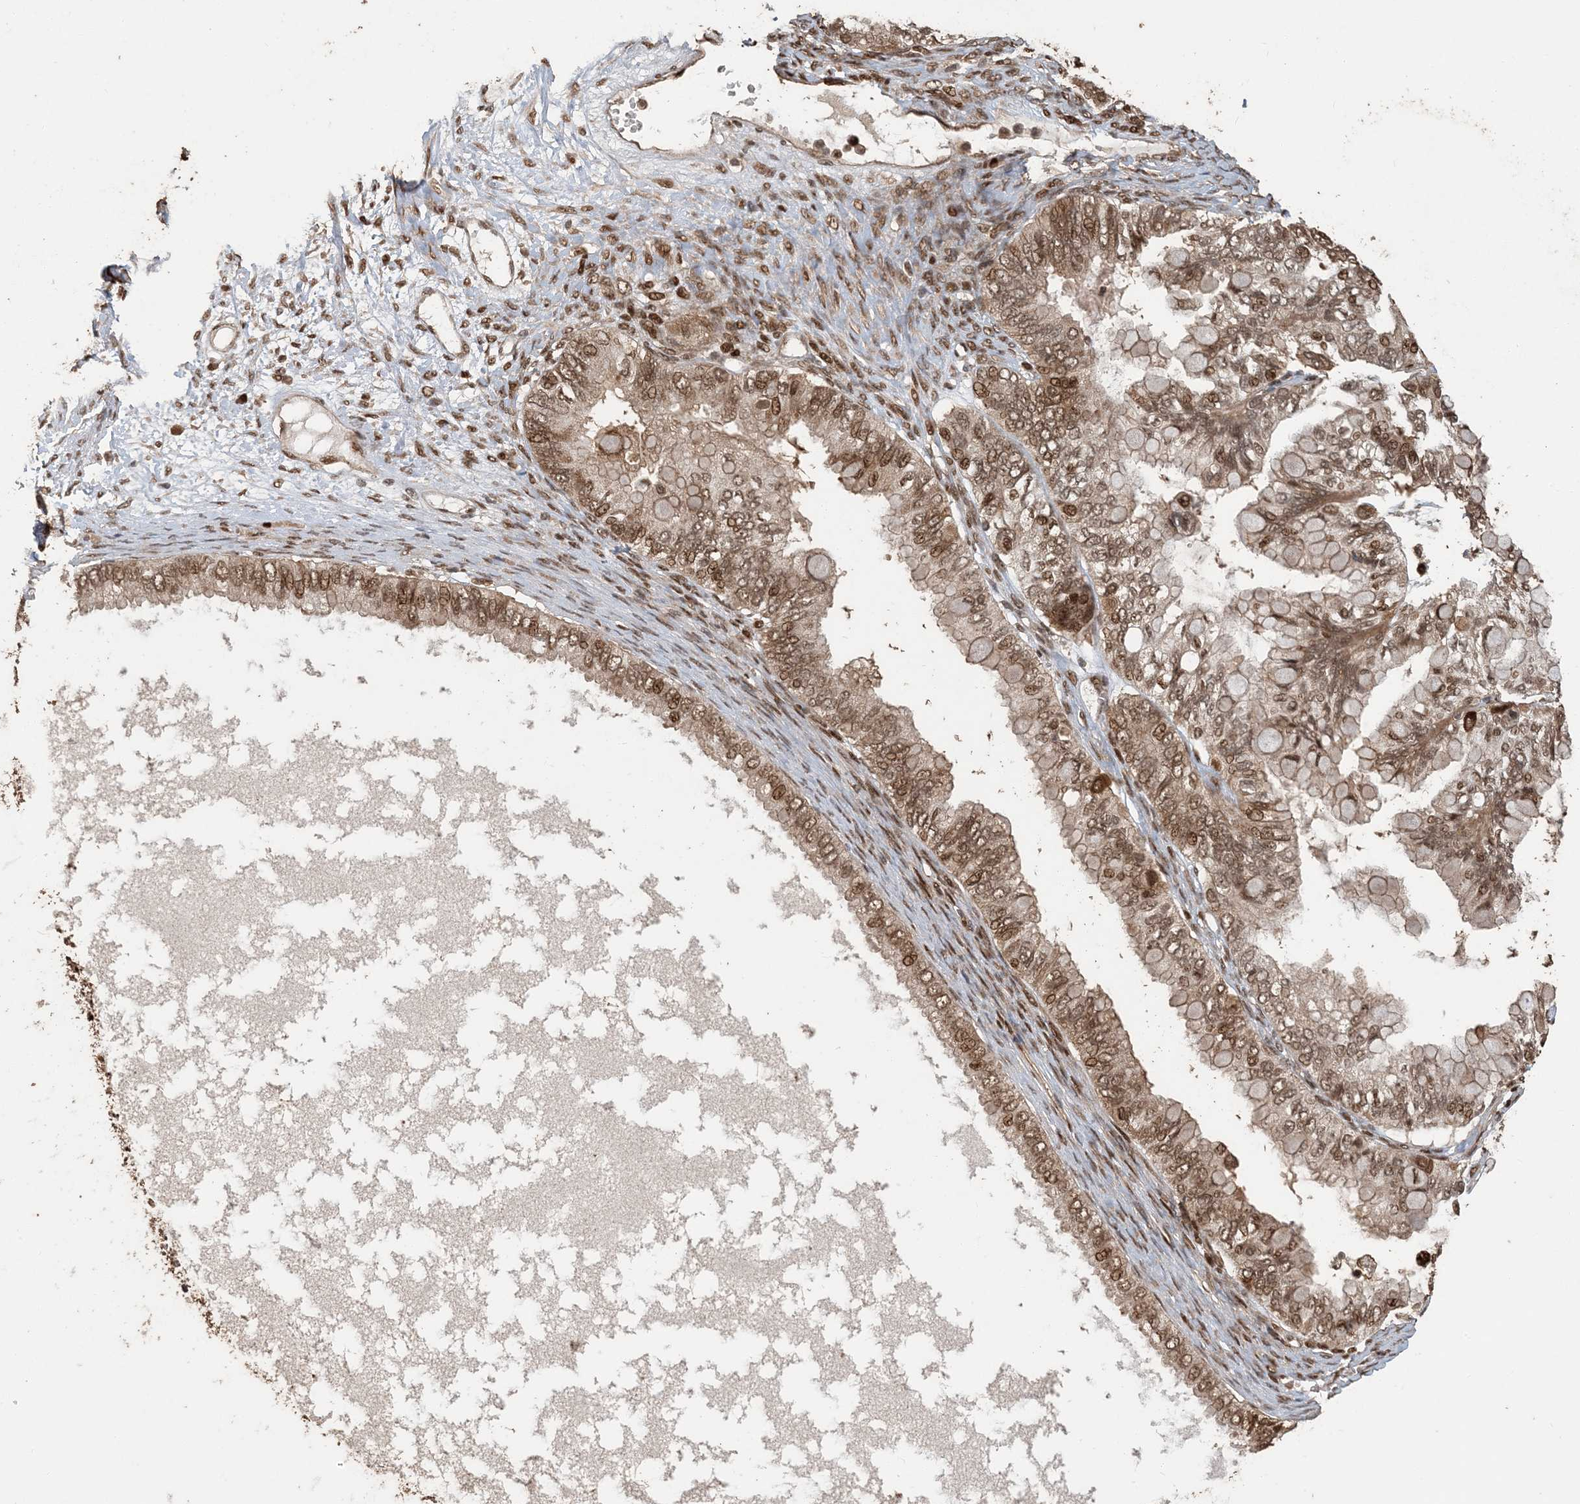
{"staining": {"intensity": "moderate", "quantity": ">75%", "location": "cytoplasmic/membranous,nuclear"}, "tissue": "ovarian cancer", "cell_type": "Tumor cells", "image_type": "cancer", "snomed": [{"axis": "morphology", "description": "Cystadenocarcinoma, mucinous, NOS"}, {"axis": "topography", "description": "Ovary"}], "caption": "Ovarian mucinous cystadenocarcinoma stained with a protein marker shows moderate staining in tumor cells.", "gene": "ATP13A2", "patient": {"sex": "female", "age": 80}}